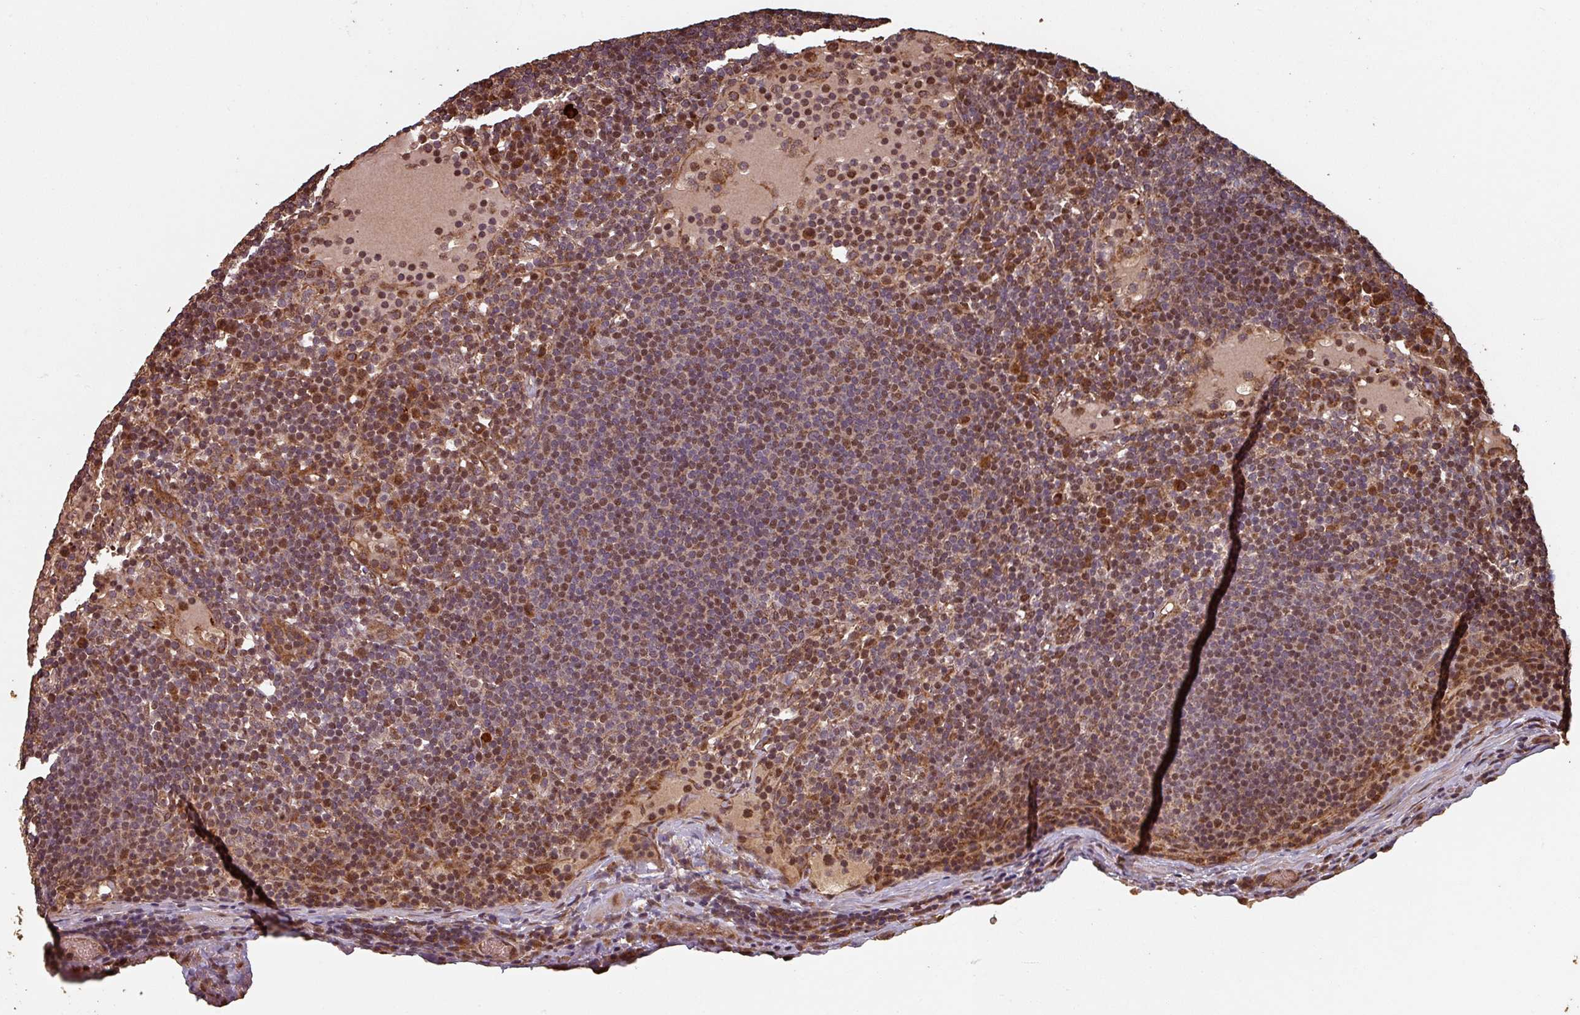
{"staining": {"intensity": "moderate", "quantity": "25%-75%", "location": "nuclear"}, "tissue": "lymph node", "cell_type": "Non-germinal center cells", "image_type": "normal", "snomed": [{"axis": "morphology", "description": "Normal tissue, NOS"}, {"axis": "topography", "description": "Lymph node"}], "caption": "High-power microscopy captured an IHC photomicrograph of normal lymph node, revealing moderate nuclear staining in about 25%-75% of non-germinal center cells.", "gene": "EID1", "patient": {"sex": "male", "age": 53}}